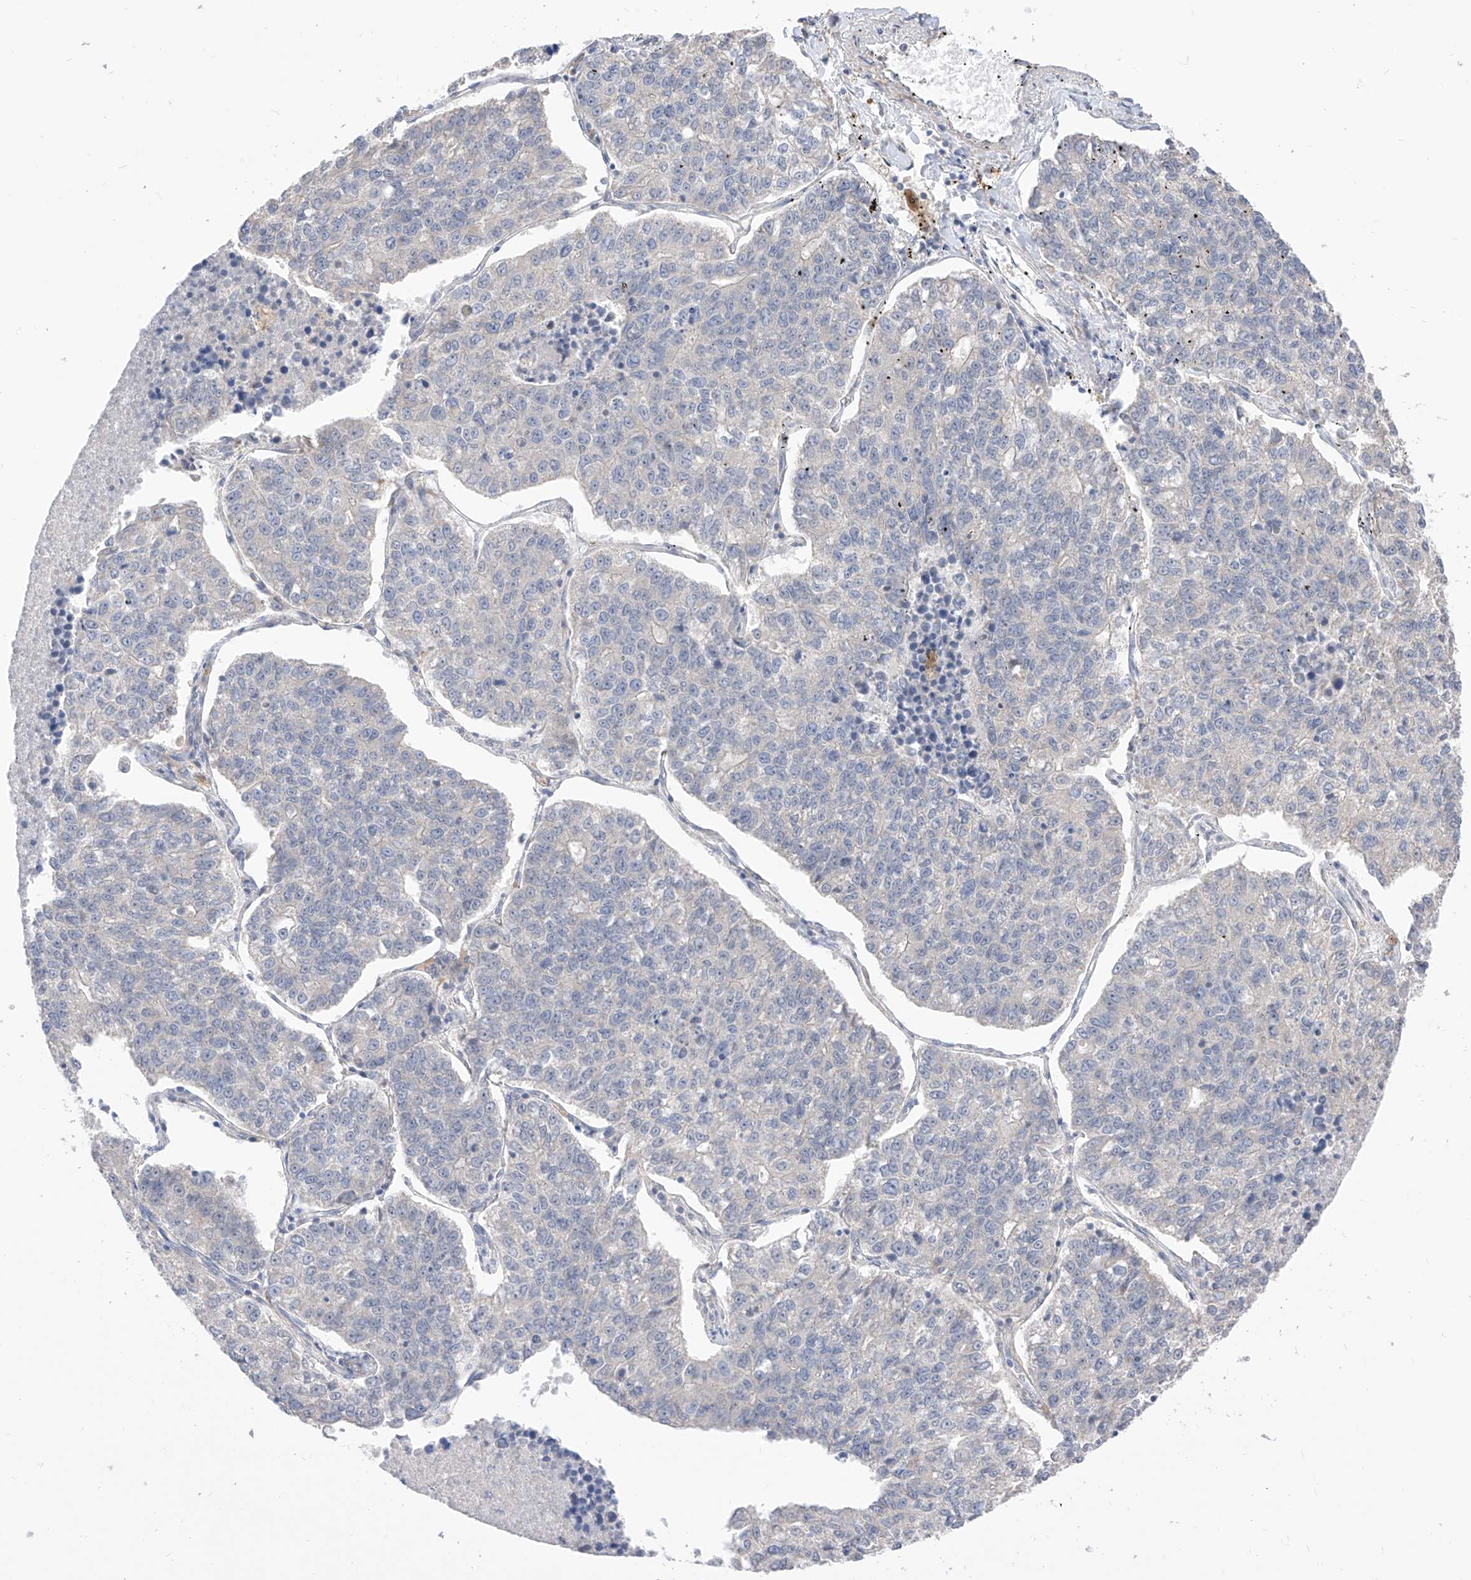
{"staining": {"intensity": "negative", "quantity": "none", "location": "none"}, "tissue": "lung cancer", "cell_type": "Tumor cells", "image_type": "cancer", "snomed": [{"axis": "morphology", "description": "Adenocarcinoma, NOS"}, {"axis": "topography", "description": "Lung"}], "caption": "This image is of lung cancer stained with immunohistochemistry to label a protein in brown with the nuclei are counter-stained blue. There is no expression in tumor cells.", "gene": "LATS1", "patient": {"sex": "male", "age": 49}}